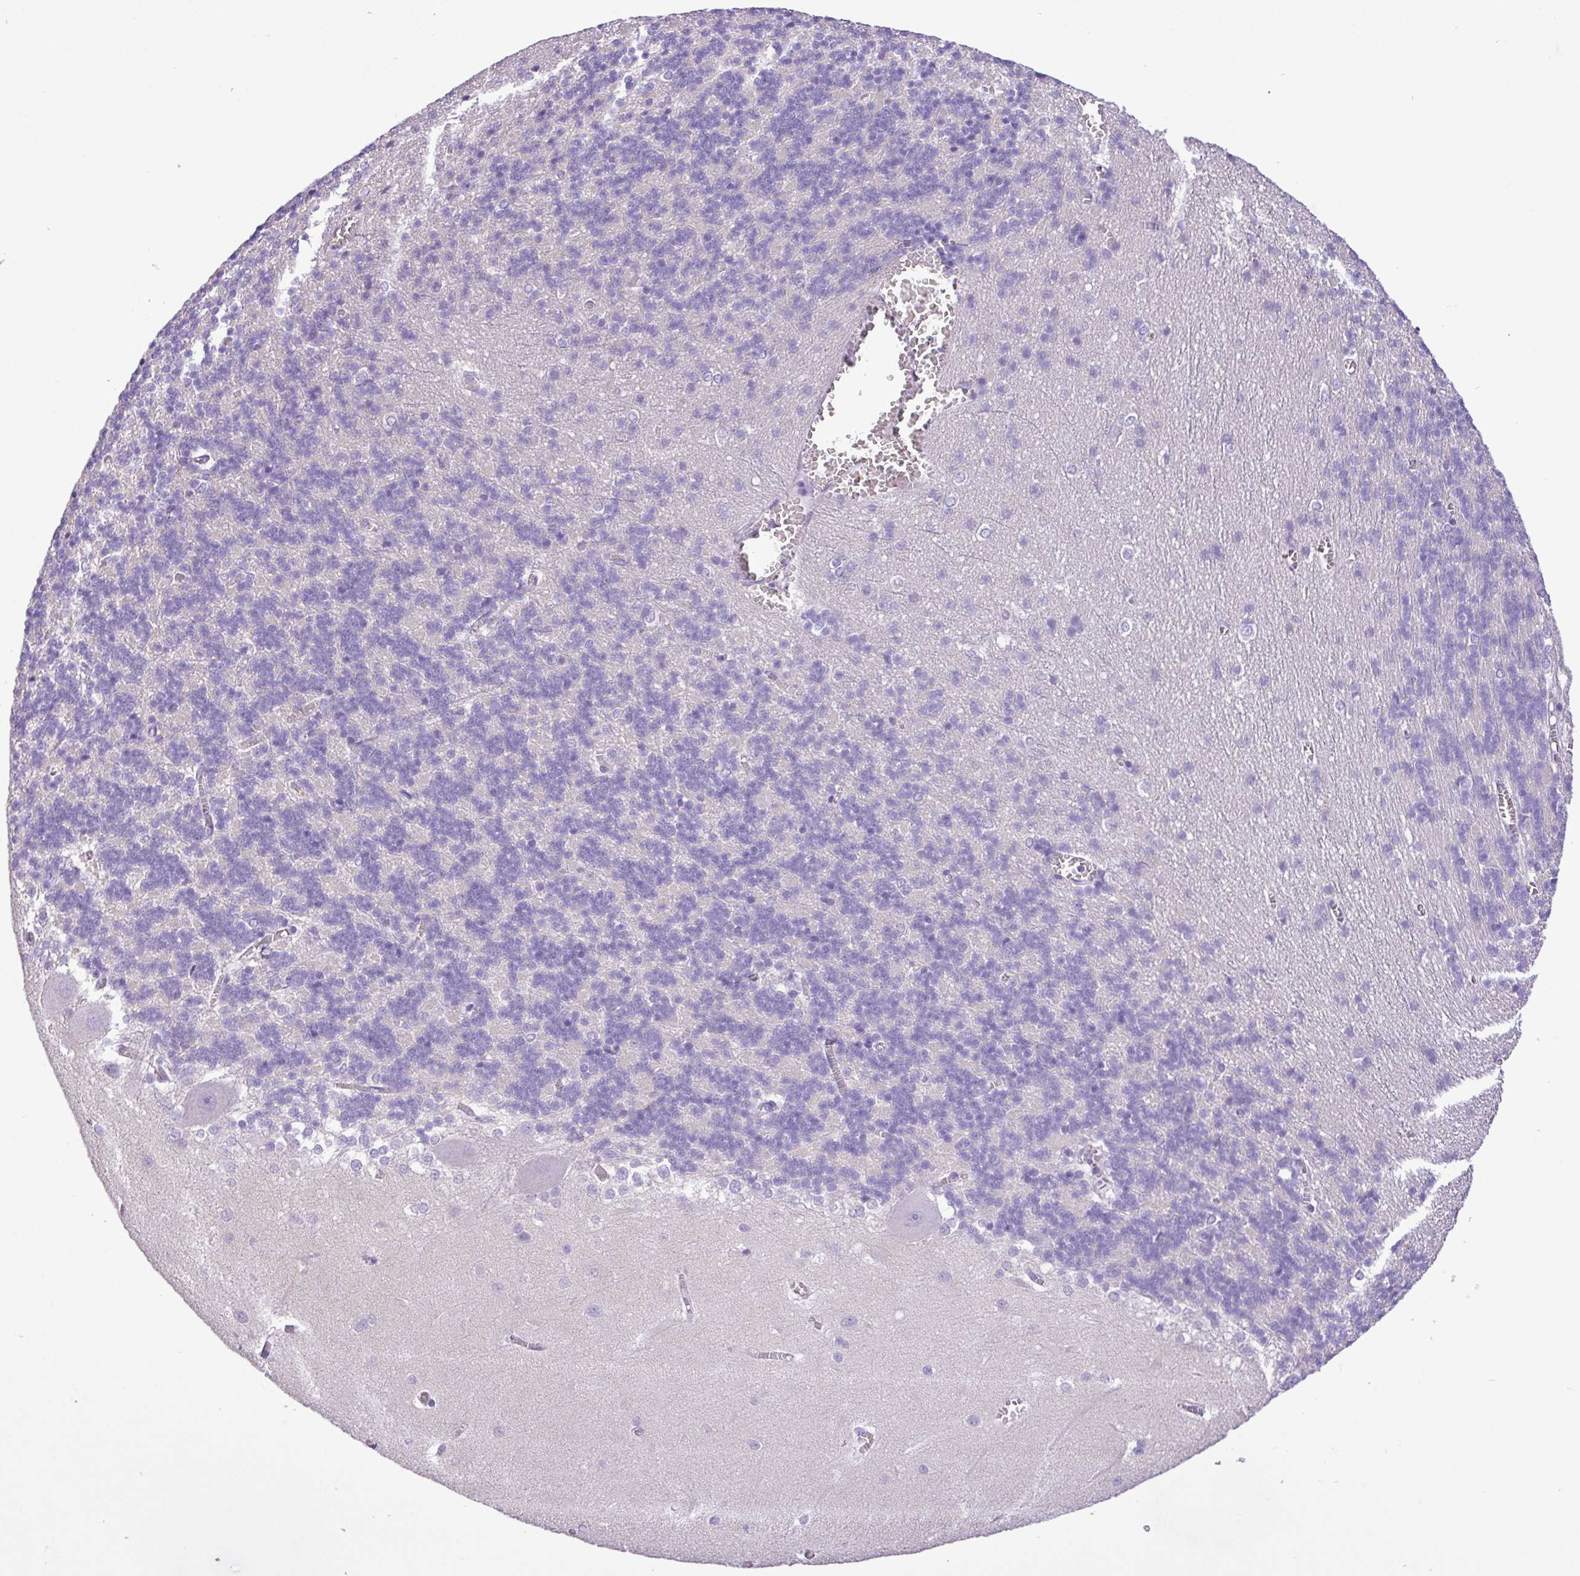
{"staining": {"intensity": "negative", "quantity": "none", "location": "none"}, "tissue": "cerebellum", "cell_type": "Cells in granular layer", "image_type": "normal", "snomed": [{"axis": "morphology", "description": "Normal tissue, NOS"}, {"axis": "topography", "description": "Cerebellum"}], "caption": "High magnification brightfield microscopy of normal cerebellum stained with DAB (brown) and counterstained with hematoxylin (blue): cells in granular layer show no significant staining.", "gene": "ZNF334", "patient": {"sex": "male", "age": 37}}